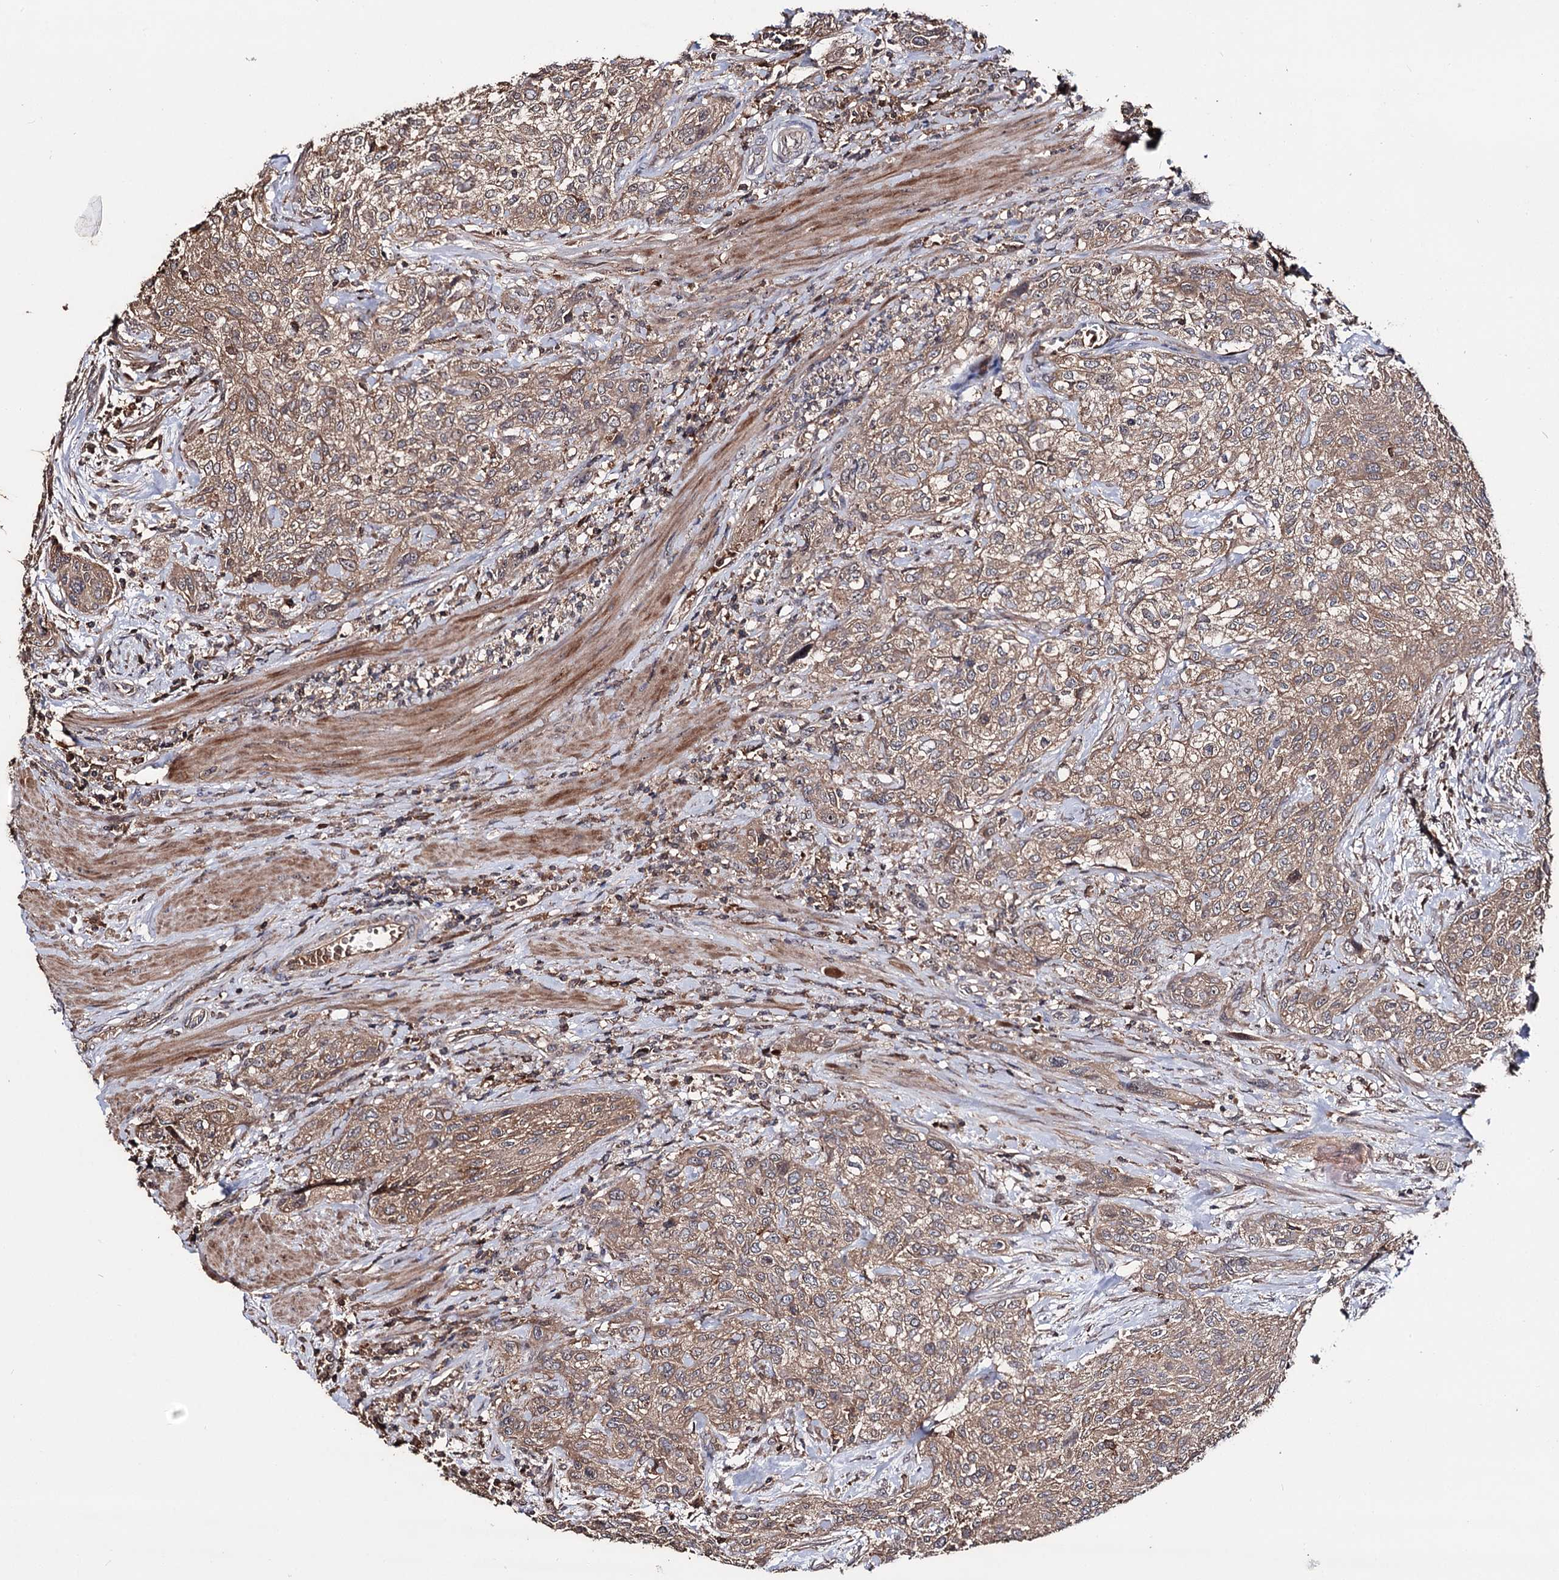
{"staining": {"intensity": "moderate", "quantity": ">75%", "location": "cytoplasmic/membranous"}, "tissue": "urothelial cancer", "cell_type": "Tumor cells", "image_type": "cancer", "snomed": [{"axis": "morphology", "description": "Normal tissue, NOS"}, {"axis": "morphology", "description": "Urothelial carcinoma, NOS"}, {"axis": "topography", "description": "Urinary bladder"}, {"axis": "topography", "description": "Peripheral nerve tissue"}], "caption": "This photomicrograph shows urothelial cancer stained with immunohistochemistry (IHC) to label a protein in brown. The cytoplasmic/membranous of tumor cells show moderate positivity for the protein. Nuclei are counter-stained blue.", "gene": "FAM53B", "patient": {"sex": "male", "age": 35}}